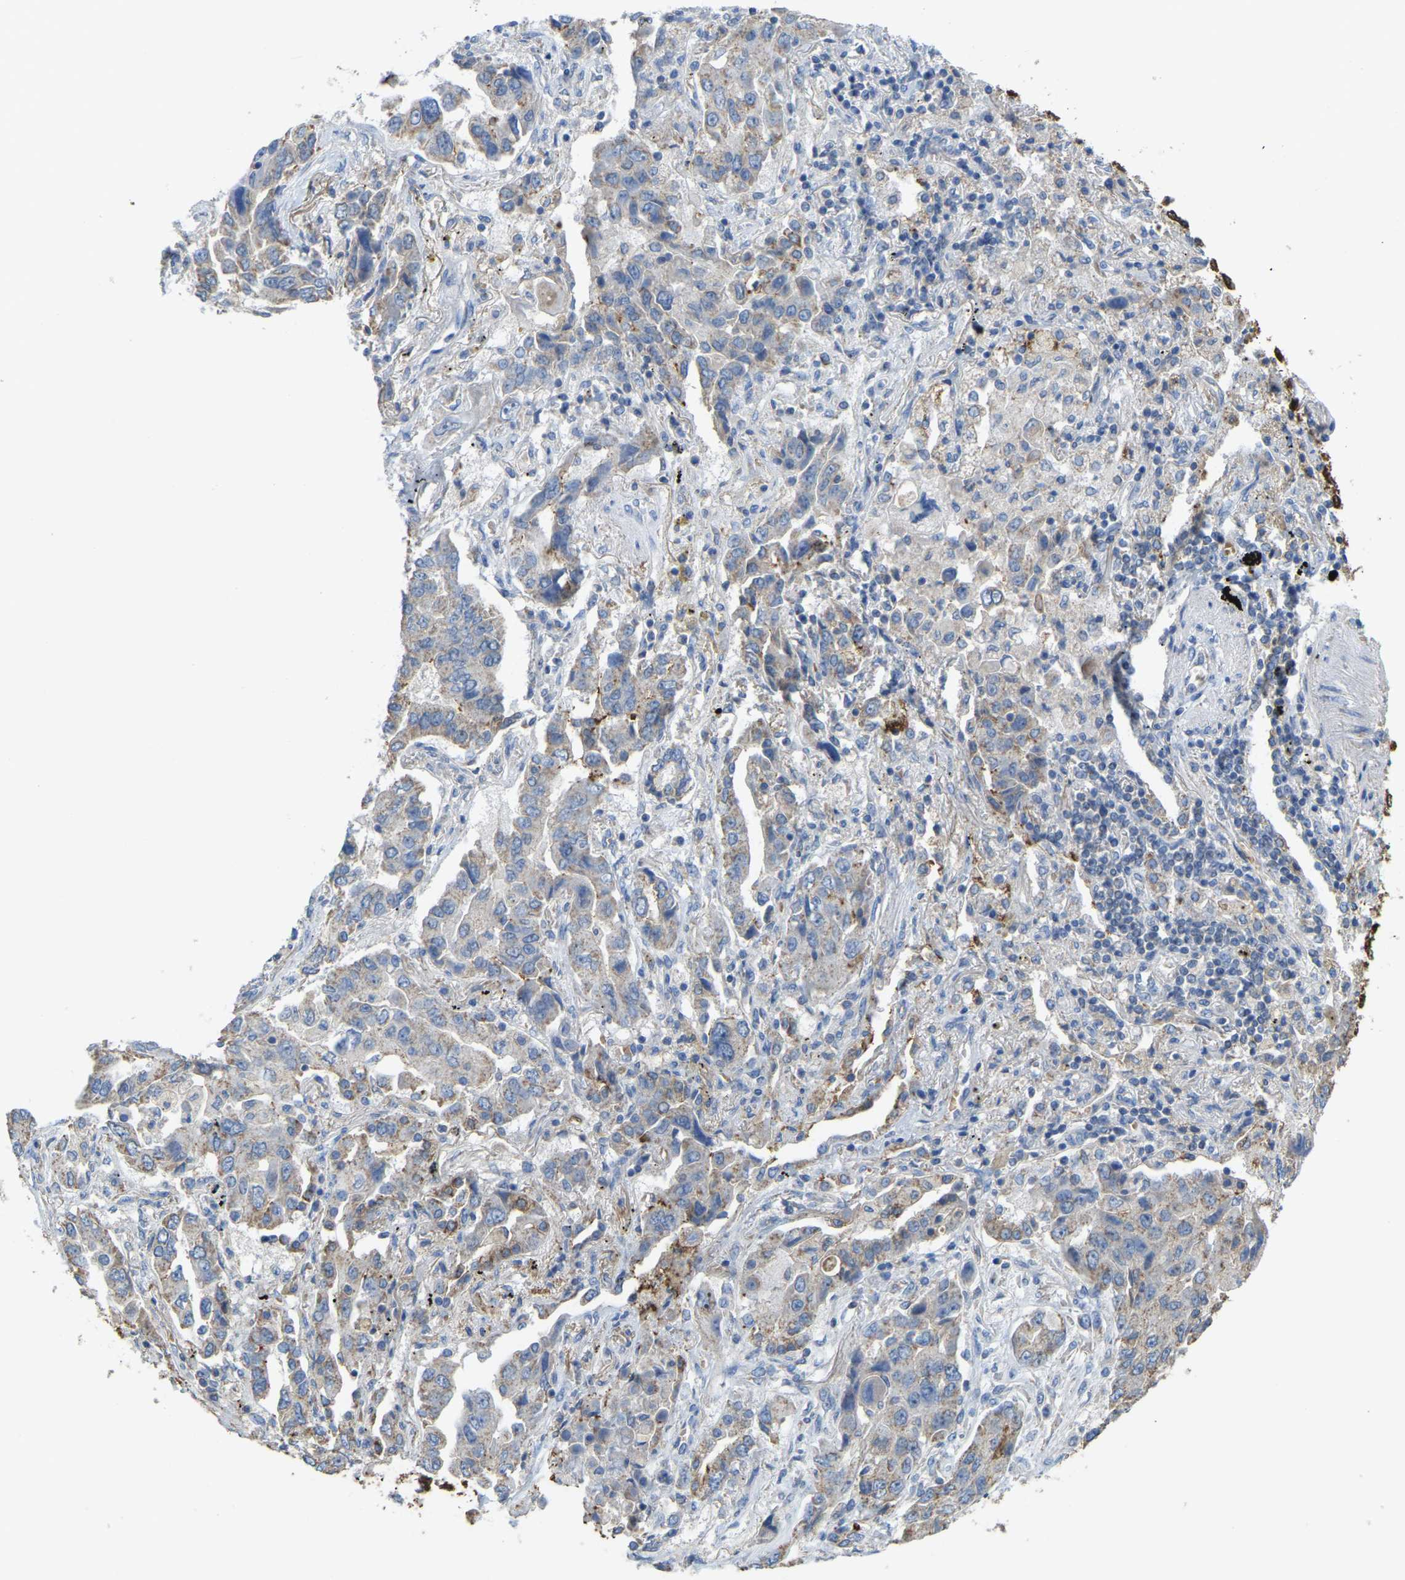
{"staining": {"intensity": "weak", "quantity": "<25%", "location": "cytoplasmic/membranous"}, "tissue": "lung cancer", "cell_type": "Tumor cells", "image_type": "cancer", "snomed": [{"axis": "morphology", "description": "Adenocarcinoma, NOS"}, {"axis": "topography", "description": "Lung"}], "caption": "Tumor cells show no significant expression in adenocarcinoma (lung). Nuclei are stained in blue.", "gene": "SERPINB5", "patient": {"sex": "female", "age": 65}}